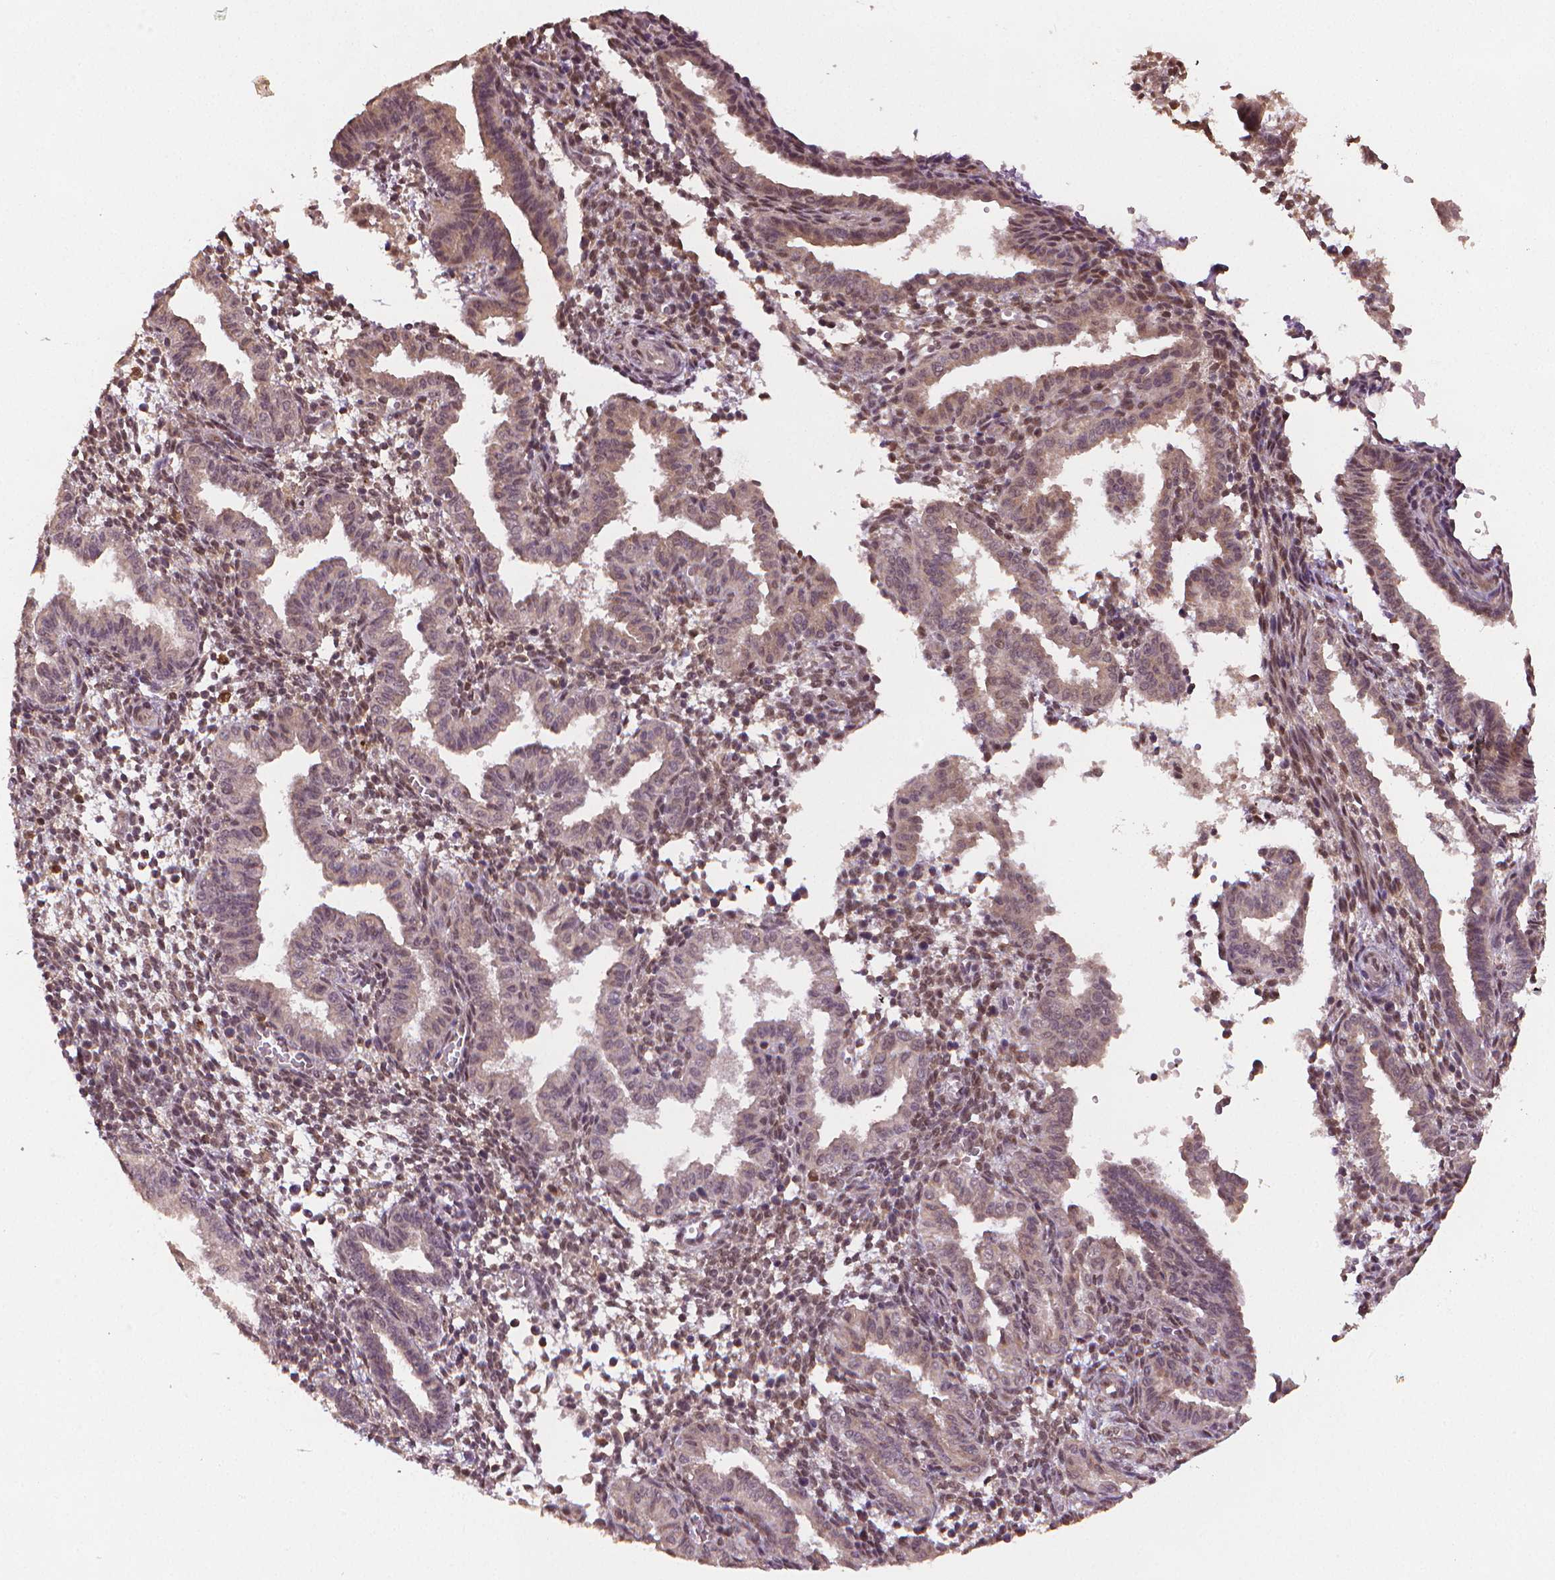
{"staining": {"intensity": "negative", "quantity": "none", "location": "none"}, "tissue": "endometrium", "cell_type": "Cells in endometrial stroma", "image_type": "normal", "snomed": [{"axis": "morphology", "description": "Normal tissue, NOS"}, {"axis": "topography", "description": "Endometrium"}], "caption": "Immunohistochemistry (IHC) image of unremarkable endometrium stained for a protein (brown), which reveals no positivity in cells in endometrial stroma. (DAB (3,3'-diaminobenzidine) immunohistochemistry visualized using brightfield microscopy, high magnification).", "gene": "STAT3", "patient": {"sex": "female", "age": 37}}